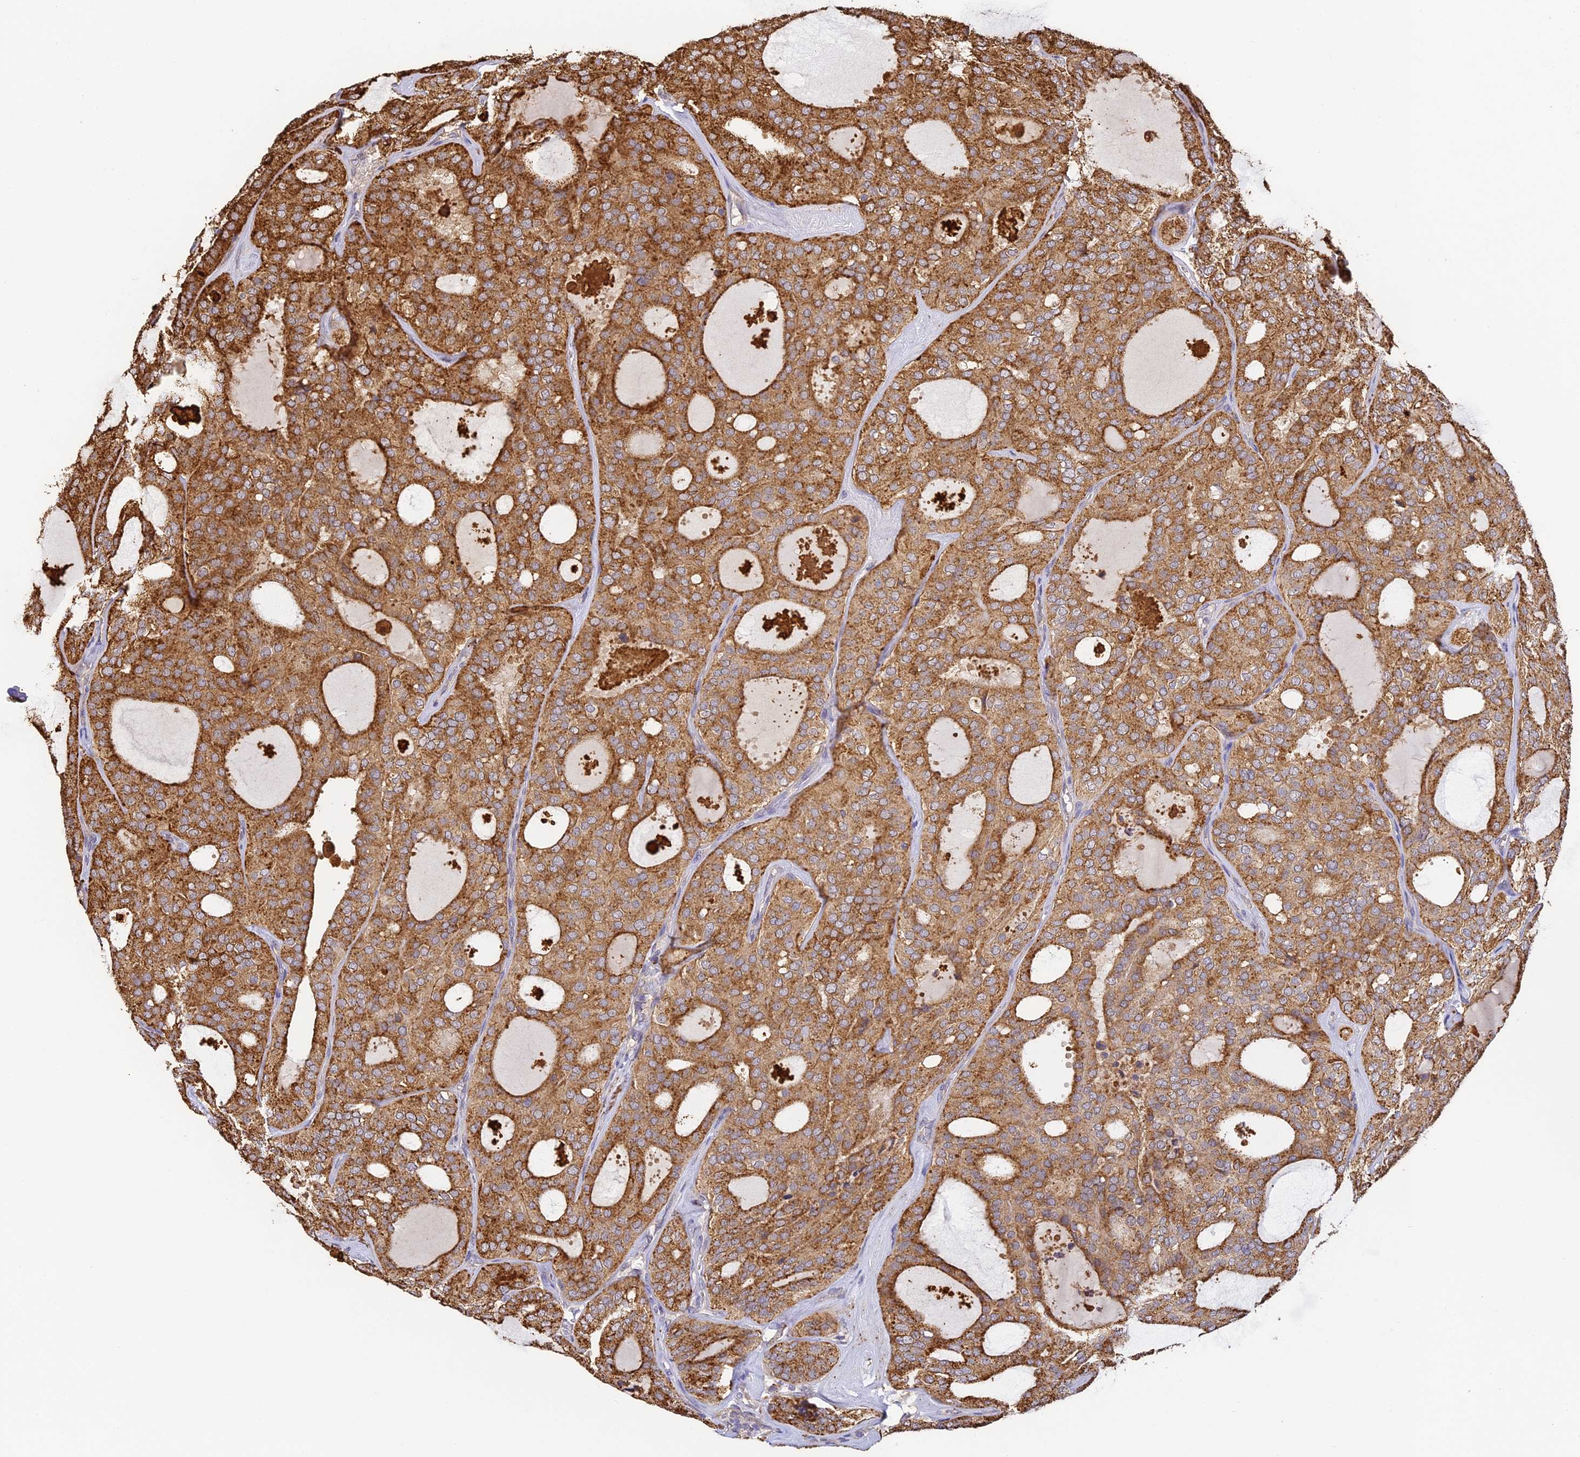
{"staining": {"intensity": "strong", "quantity": ">75%", "location": "cytoplasmic/membranous"}, "tissue": "thyroid cancer", "cell_type": "Tumor cells", "image_type": "cancer", "snomed": [{"axis": "morphology", "description": "Follicular adenoma carcinoma, NOS"}, {"axis": "topography", "description": "Thyroid gland"}], "caption": "This micrograph exhibits IHC staining of human thyroid follicular adenoma carcinoma, with high strong cytoplasmic/membranous expression in approximately >75% of tumor cells.", "gene": "YAE1", "patient": {"sex": "male", "age": 75}}